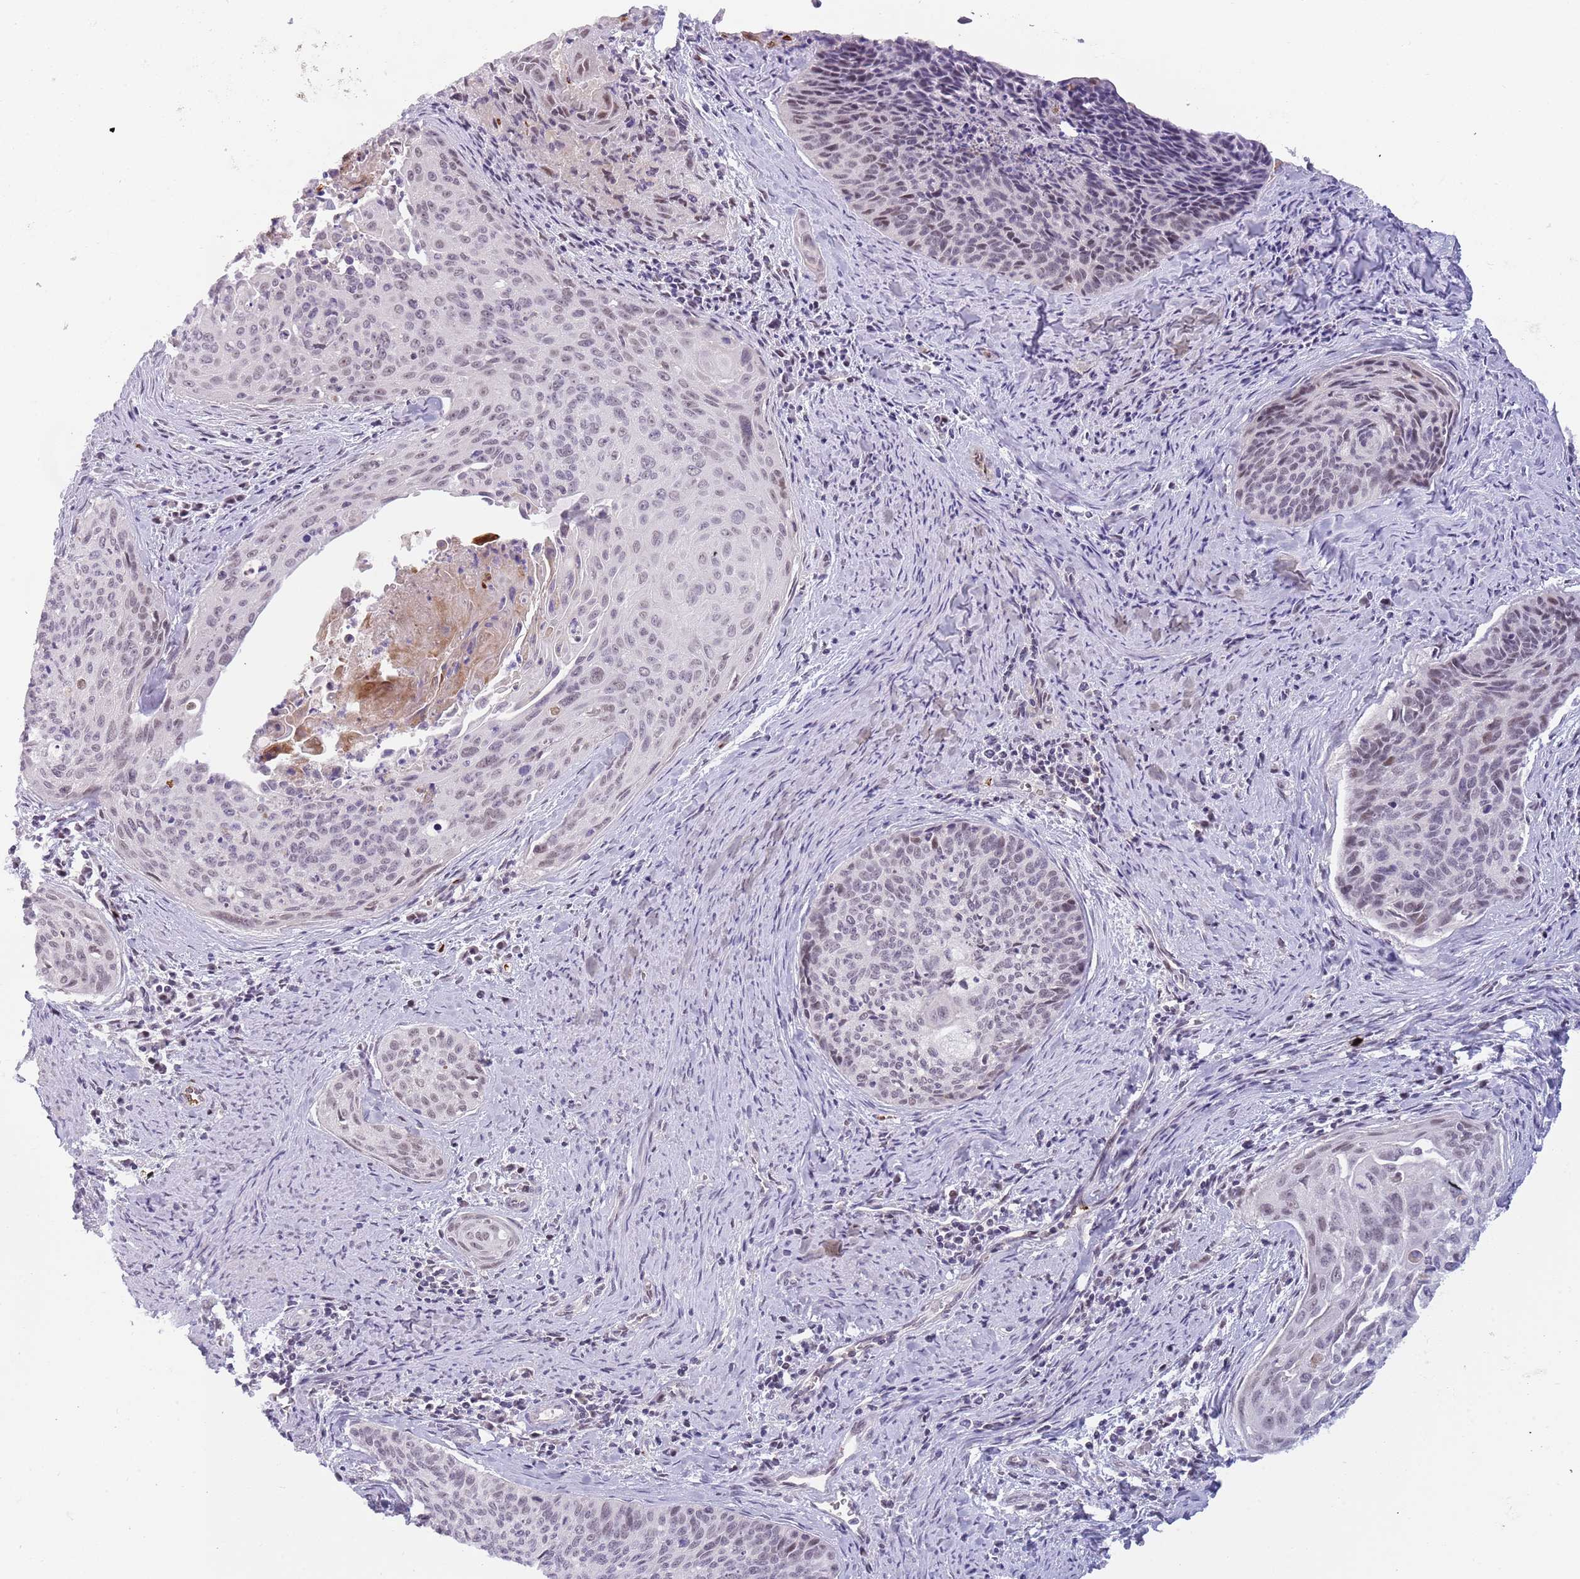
{"staining": {"intensity": "weak", "quantity": "25%-75%", "location": "nuclear"}, "tissue": "cervical cancer", "cell_type": "Tumor cells", "image_type": "cancer", "snomed": [{"axis": "morphology", "description": "Squamous cell carcinoma, NOS"}, {"axis": "topography", "description": "Cervix"}], "caption": "Brown immunohistochemical staining in human cervical squamous cell carcinoma exhibits weak nuclear expression in approximately 25%-75% of tumor cells.", "gene": "LYPD6B", "patient": {"sex": "female", "age": 55}}